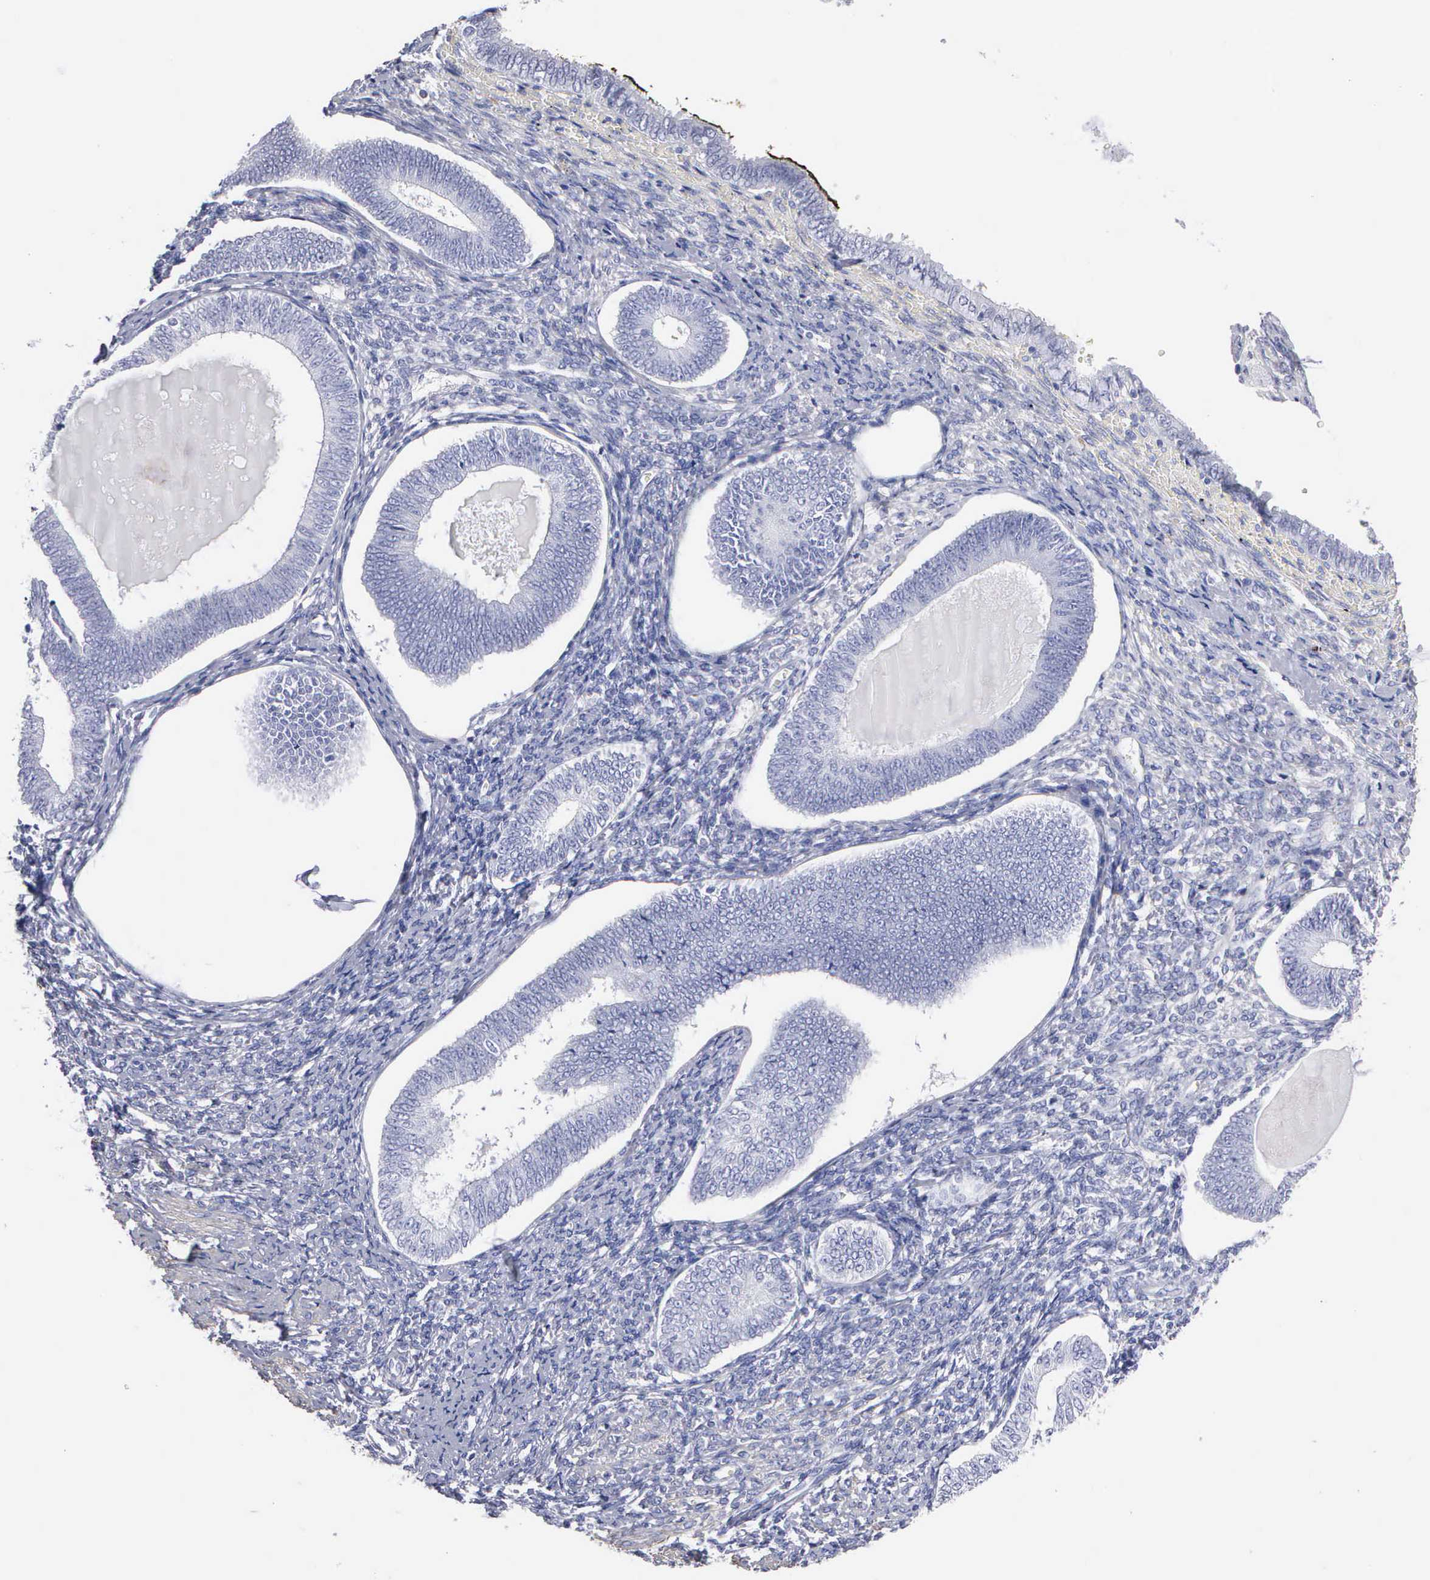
{"staining": {"intensity": "negative", "quantity": "none", "location": "none"}, "tissue": "endometrium", "cell_type": "Cells in endometrial stroma", "image_type": "normal", "snomed": [{"axis": "morphology", "description": "Normal tissue, NOS"}, {"axis": "topography", "description": "Endometrium"}], "caption": "Cells in endometrial stroma show no significant expression in normal endometrium. The staining was performed using DAB to visualize the protein expression in brown, while the nuclei were stained in blue with hematoxylin (Magnification: 20x).", "gene": "ELFN2", "patient": {"sex": "female", "age": 82}}